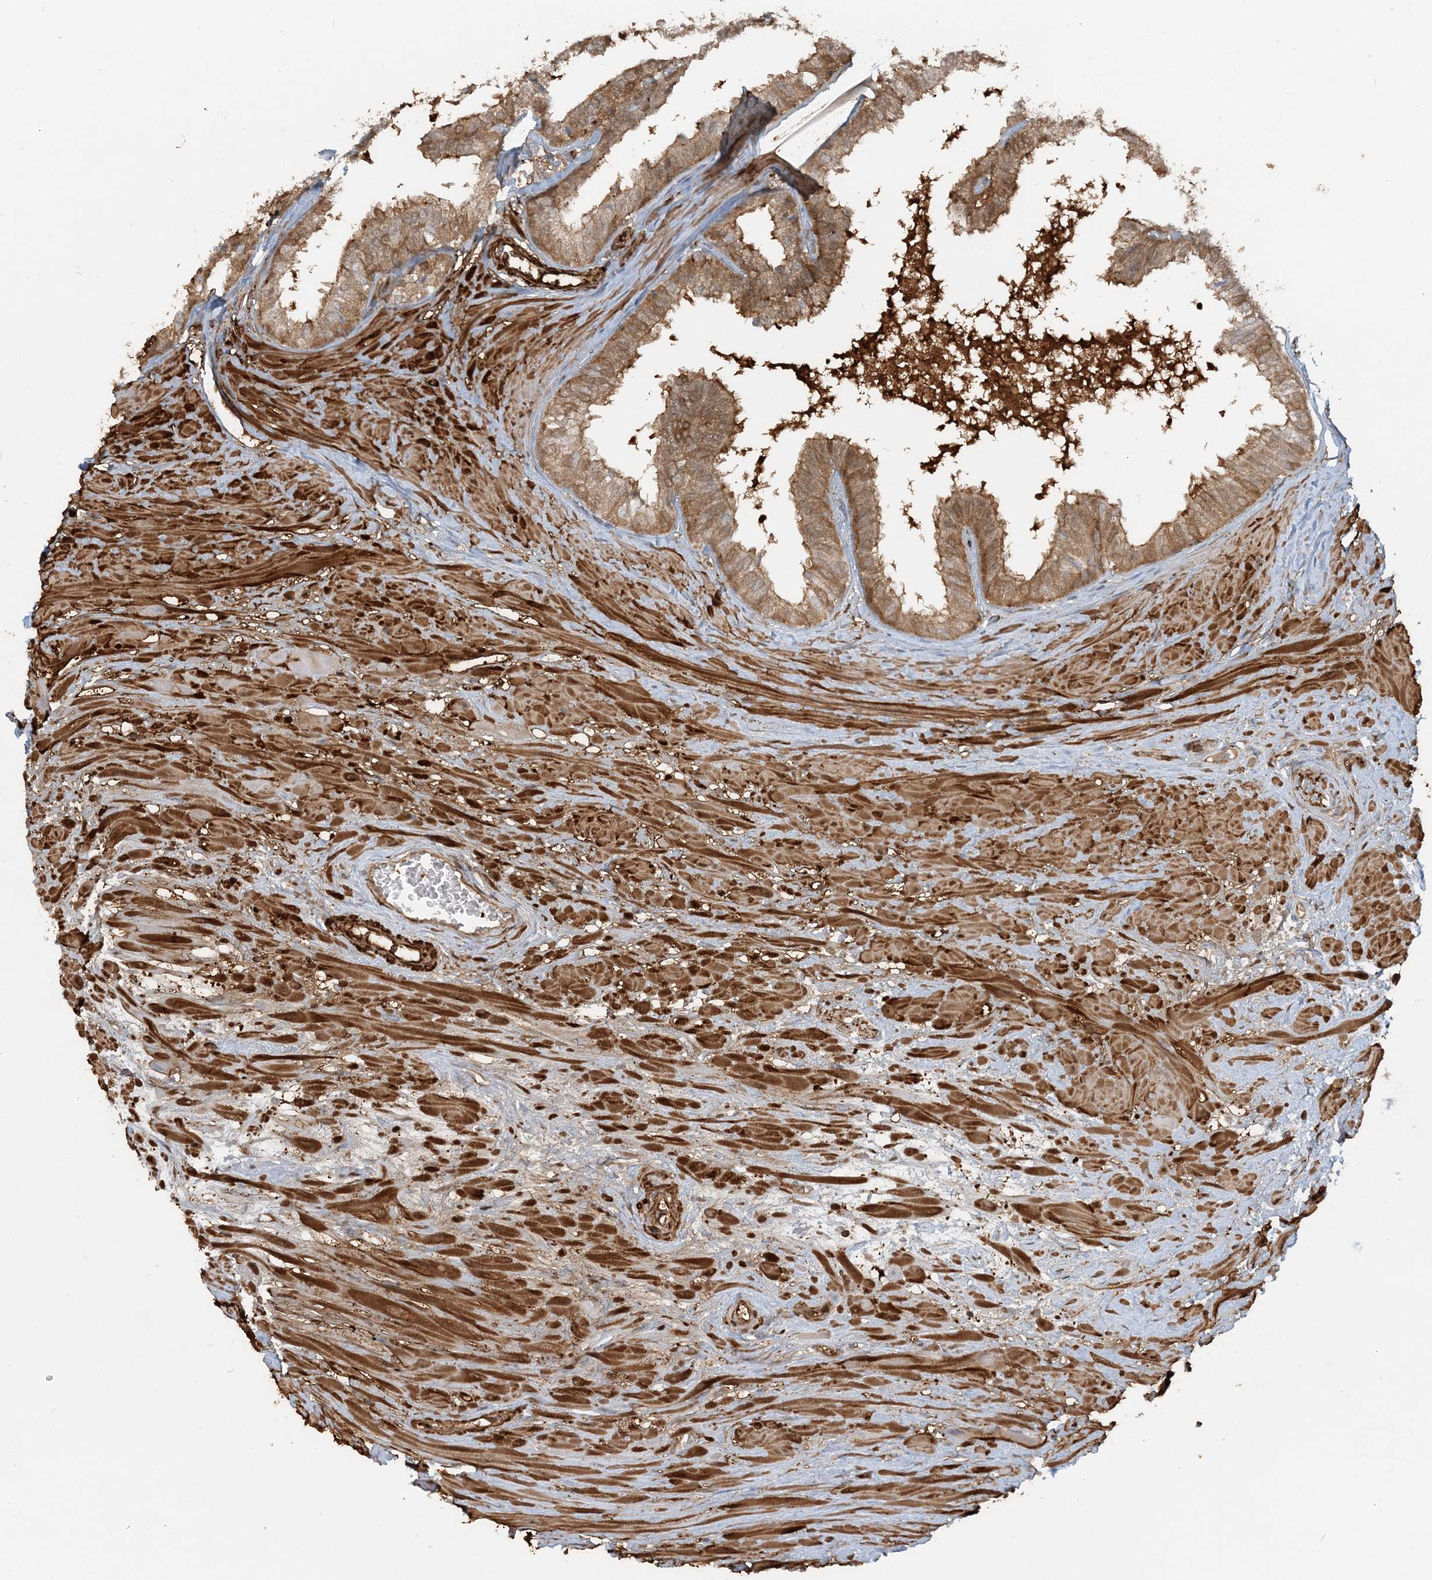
{"staining": {"intensity": "moderate", "quantity": ">75%", "location": "cytoplasmic/membranous"}, "tissue": "prostate", "cell_type": "Glandular cells", "image_type": "normal", "snomed": [{"axis": "morphology", "description": "Normal tissue, NOS"}, {"axis": "topography", "description": "Prostate"}], "caption": "Prostate stained with DAB (3,3'-diaminobenzidine) immunohistochemistry shows medium levels of moderate cytoplasmic/membranous staining in approximately >75% of glandular cells. (DAB (3,3'-diaminobenzidine) IHC with brightfield microscopy, high magnification).", "gene": "DSTN", "patient": {"sex": "male", "age": 48}}